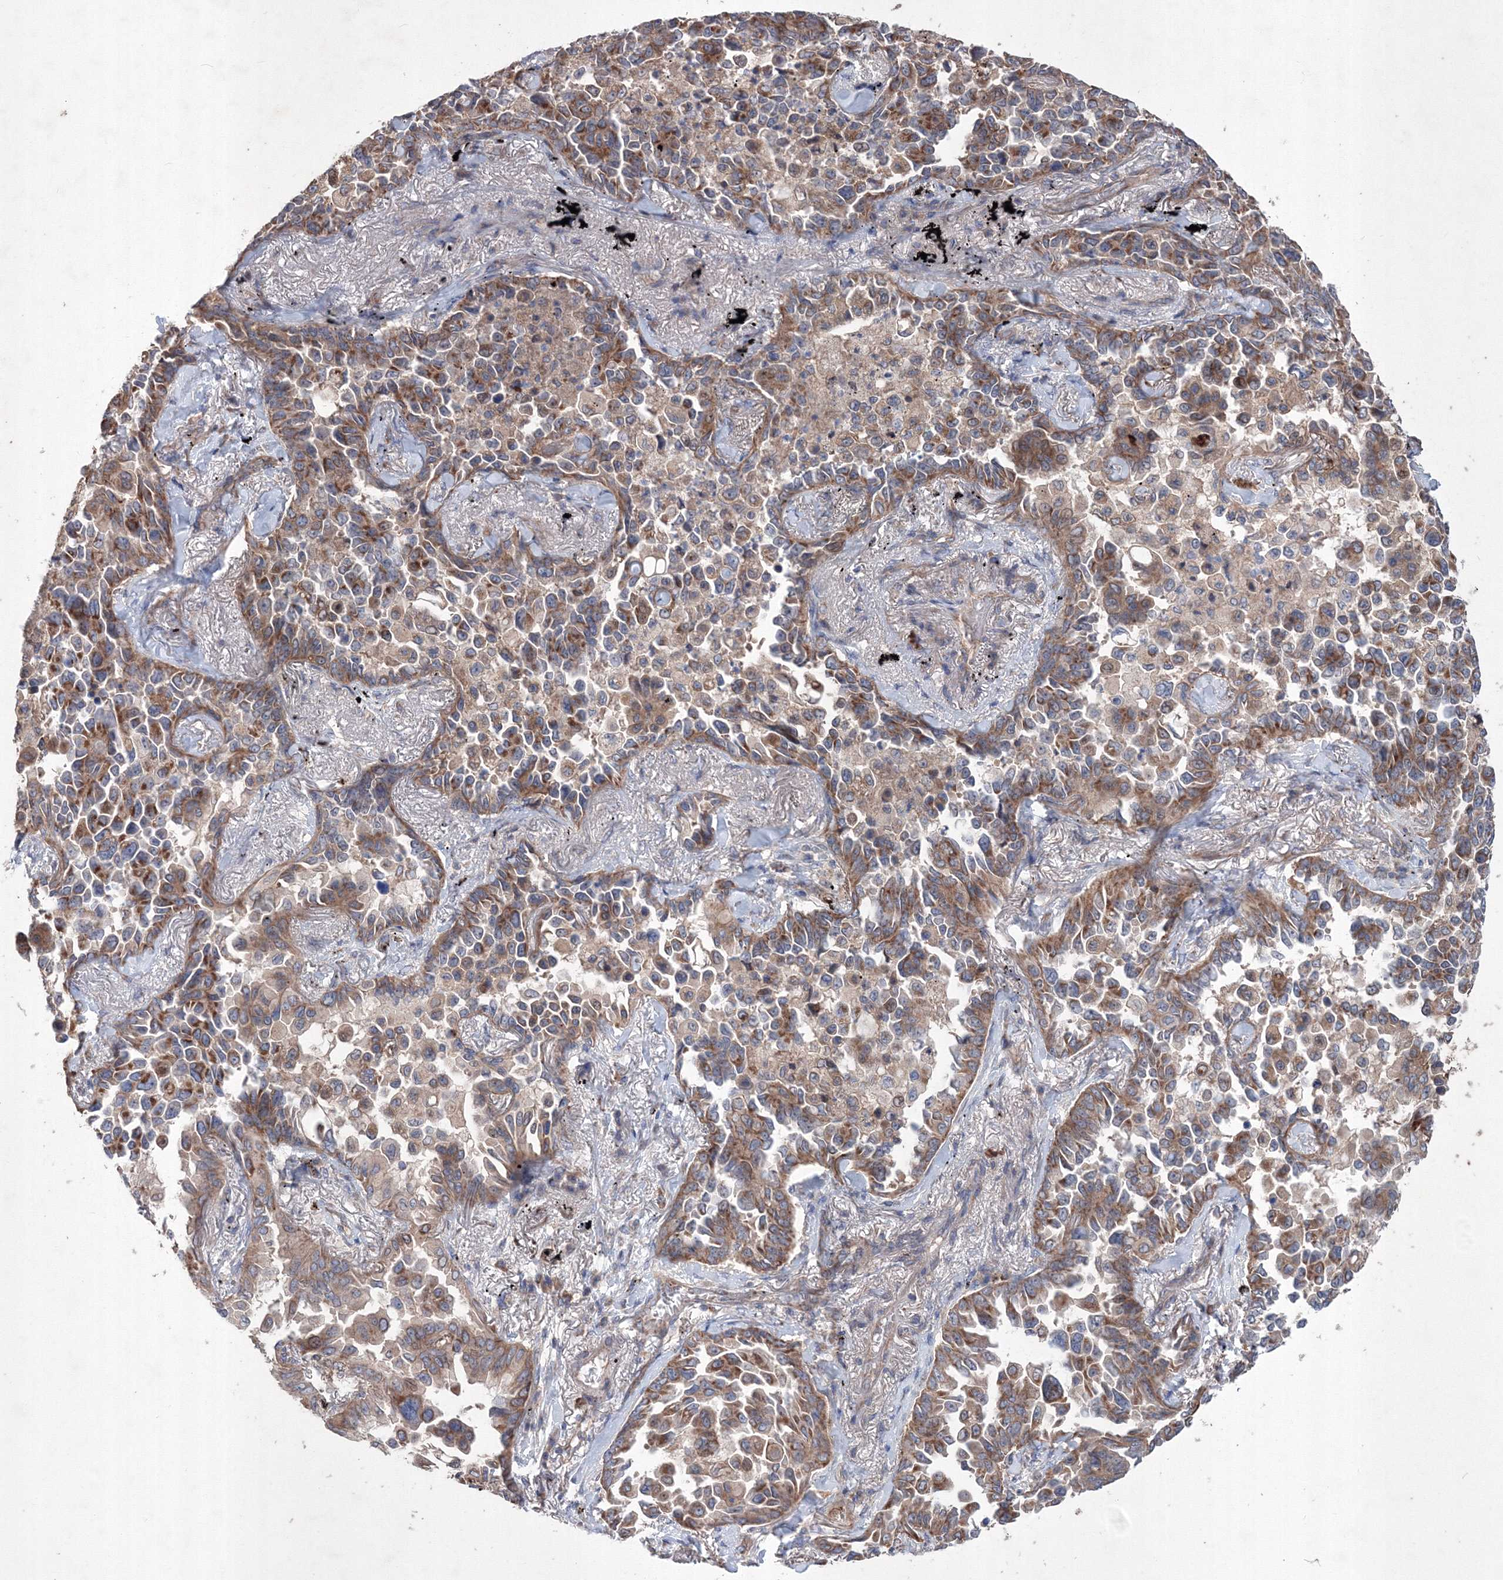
{"staining": {"intensity": "moderate", "quantity": ">75%", "location": "cytoplasmic/membranous"}, "tissue": "lung cancer", "cell_type": "Tumor cells", "image_type": "cancer", "snomed": [{"axis": "morphology", "description": "Adenocarcinoma, NOS"}, {"axis": "topography", "description": "Lung"}], "caption": "Adenocarcinoma (lung) tissue demonstrates moderate cytoplasmic/membranous positivity in about >75% of tumor cells (DAB IHC with brightfield microscopy, high magnification).", "gene": "MTRF1L", "patient": {"sex": "female", "age": 67}}